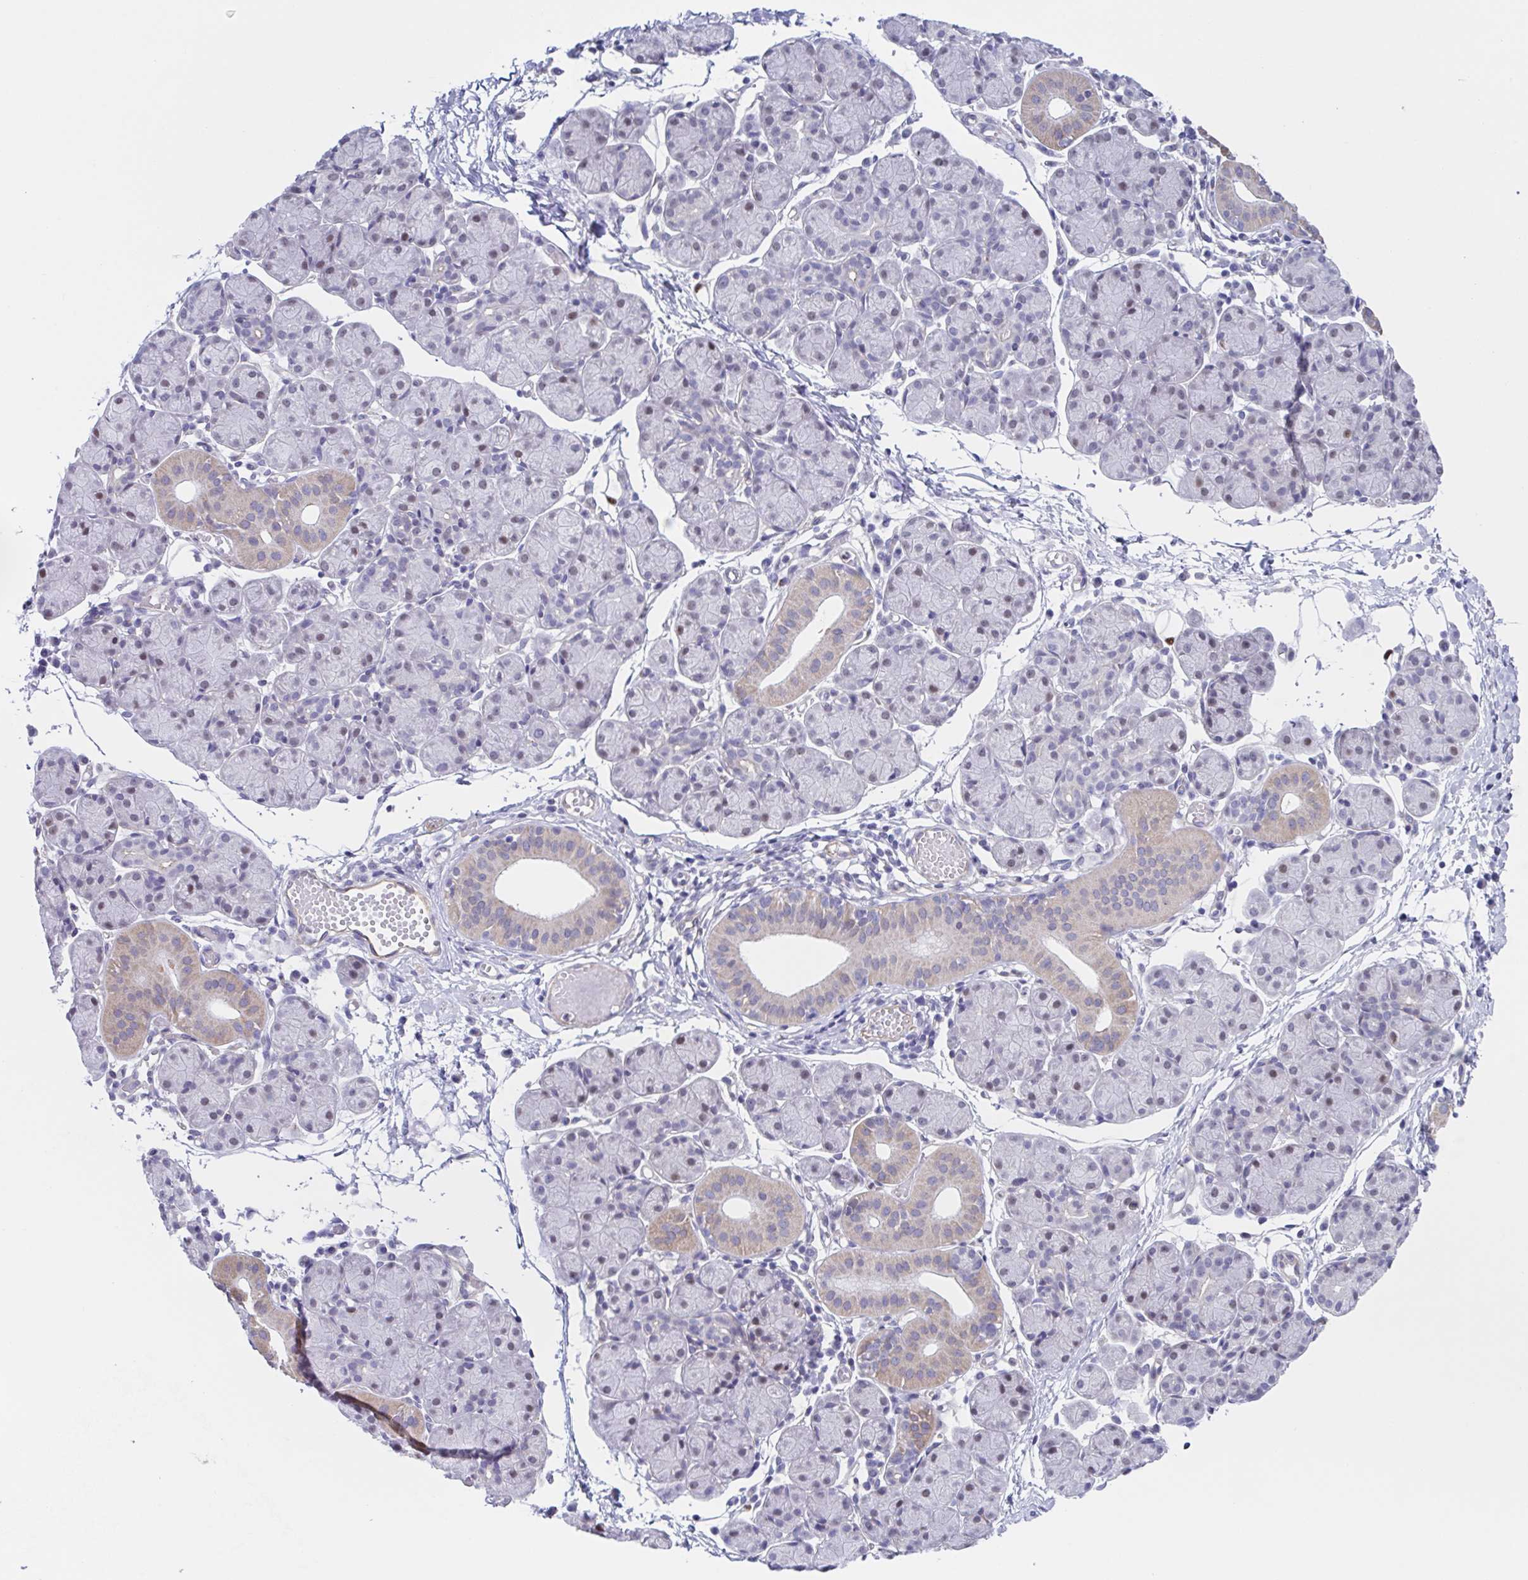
{"staining": {"intensity": "weak", "quantity": "<25%", "location": "cytoplasmic/membranous"}, "tissue": "salivary gland", "cell_type": "Glandular cells", "image_type": "normal", "snomed": [{"axis": "morphology", "description": "Normal tissue, NOS"}, {"axis": "morphology", "description": "Inflammation, NOS"}, {"axis": "topography", "description": "Lymph node"}, {"axis": "topography", "description": "Salivary gland"}], "caption": "A high-resolution micrograph shows immunohistochemistry staining of normal salivary gland, which demonstrates no significant expression in glandular cells. (Stains: DAB immunohistochemistry (IHC) with hematoxylin counter stain, Microscopy: brightfield microscopy at high magnification).", "gene": "PBOV1", "patient": {"sex": "male", "age": 3}}